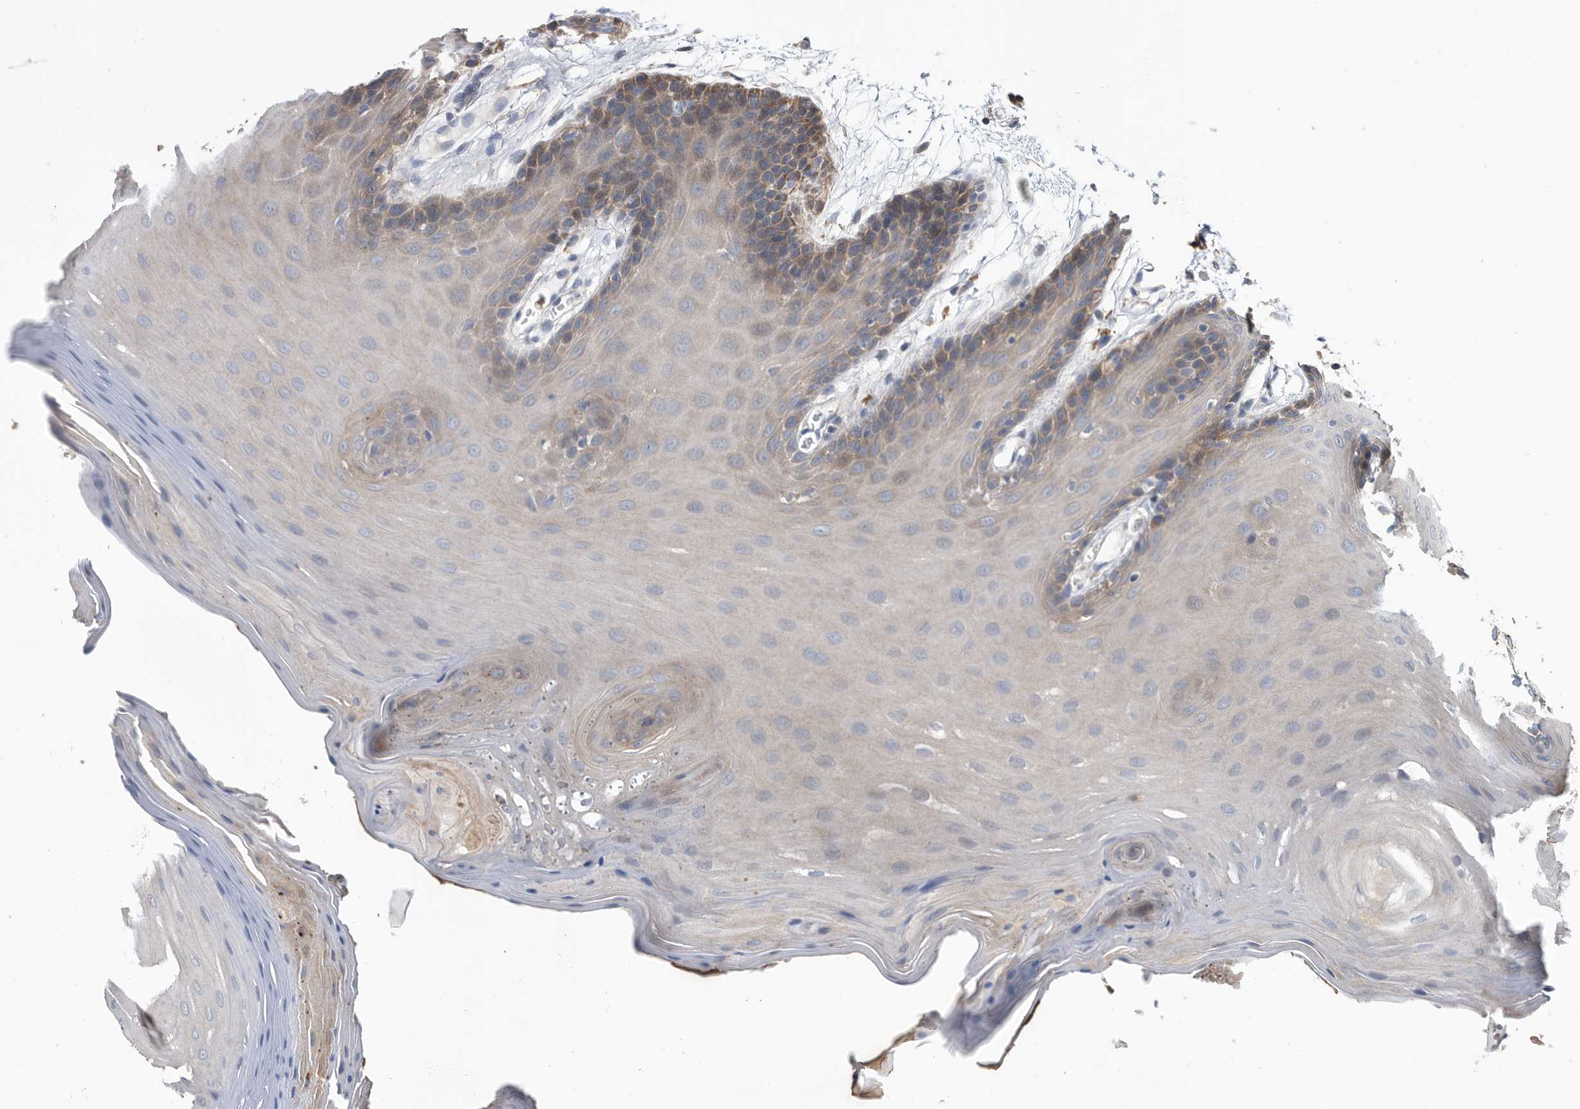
{"staining": {"intensity": "moderate", "quantity": "<25%", "location": "cytoplasmic/membranous"}, "tissue": "oral mucosa", "cell_type": "Squamous epithelial cells", "image_type": "normal", "snomed": [{"axis": "morphology", "description": "Normal tissue, NOS"}, {"axis": "morphology", "description": "Squamous cell carcinoma, NOS"}, {"axis": "topography", "description": "Skeletal muscle"}, {"axis": "topography", "description": "Oral tissue"}, {"axis": "topography", "description": "Salivary gland"}, {"axis": "topography", "description": "Head-Neck"}], "caption": "About <25% of squamous epithelial cells in normal oral mucosa demonstrate moderate cytoplasmic/membranous protein expression as visualized by brown immunohistochemical staining.", "gene": "APEH", "patient": {"sex": "male", "age": 54}}